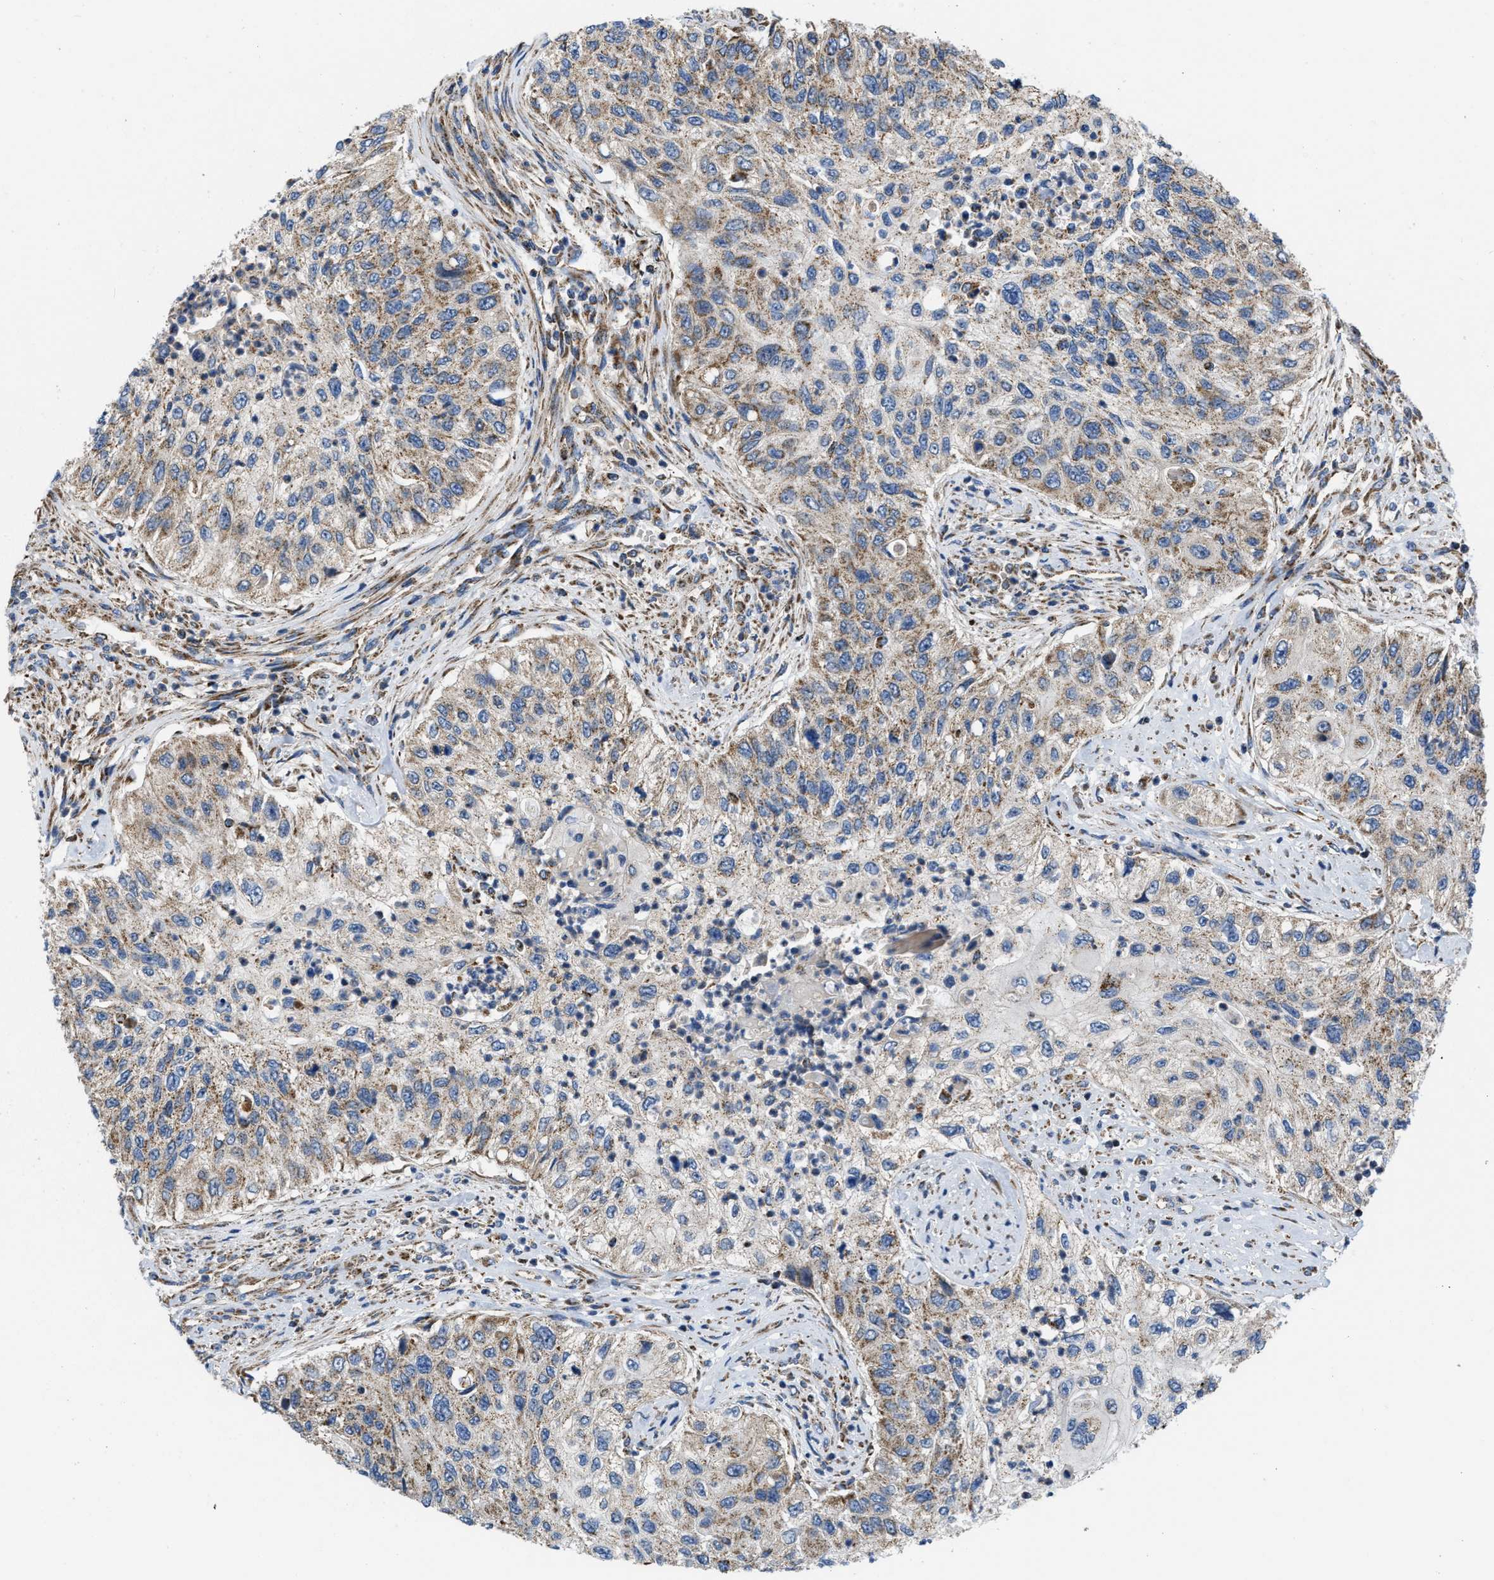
{"staining": {"intensity": "moderate", "quantity": ">75%", "location": "cytoplasmic/membranous"}, "tissue": "urothelial cancer", "cell_type": "Tumor cells", "image_type": "cancer", "snomed": [{"axis": "morphology", "description": "Urothelial carcinoma, High grade"}, {"axis": "topography", "description": "Urinary bladder"}], "caption": "The image exhibits staining of urothelial cancer, revealing moderate cytoplasmic/membranous protein staining (brown color) within tumor cells. (brown staining indicates protein expression, while blue staining denotes nuclei).", "gene": "OPTN", "patient": {"sex": "female", "age": 60}}